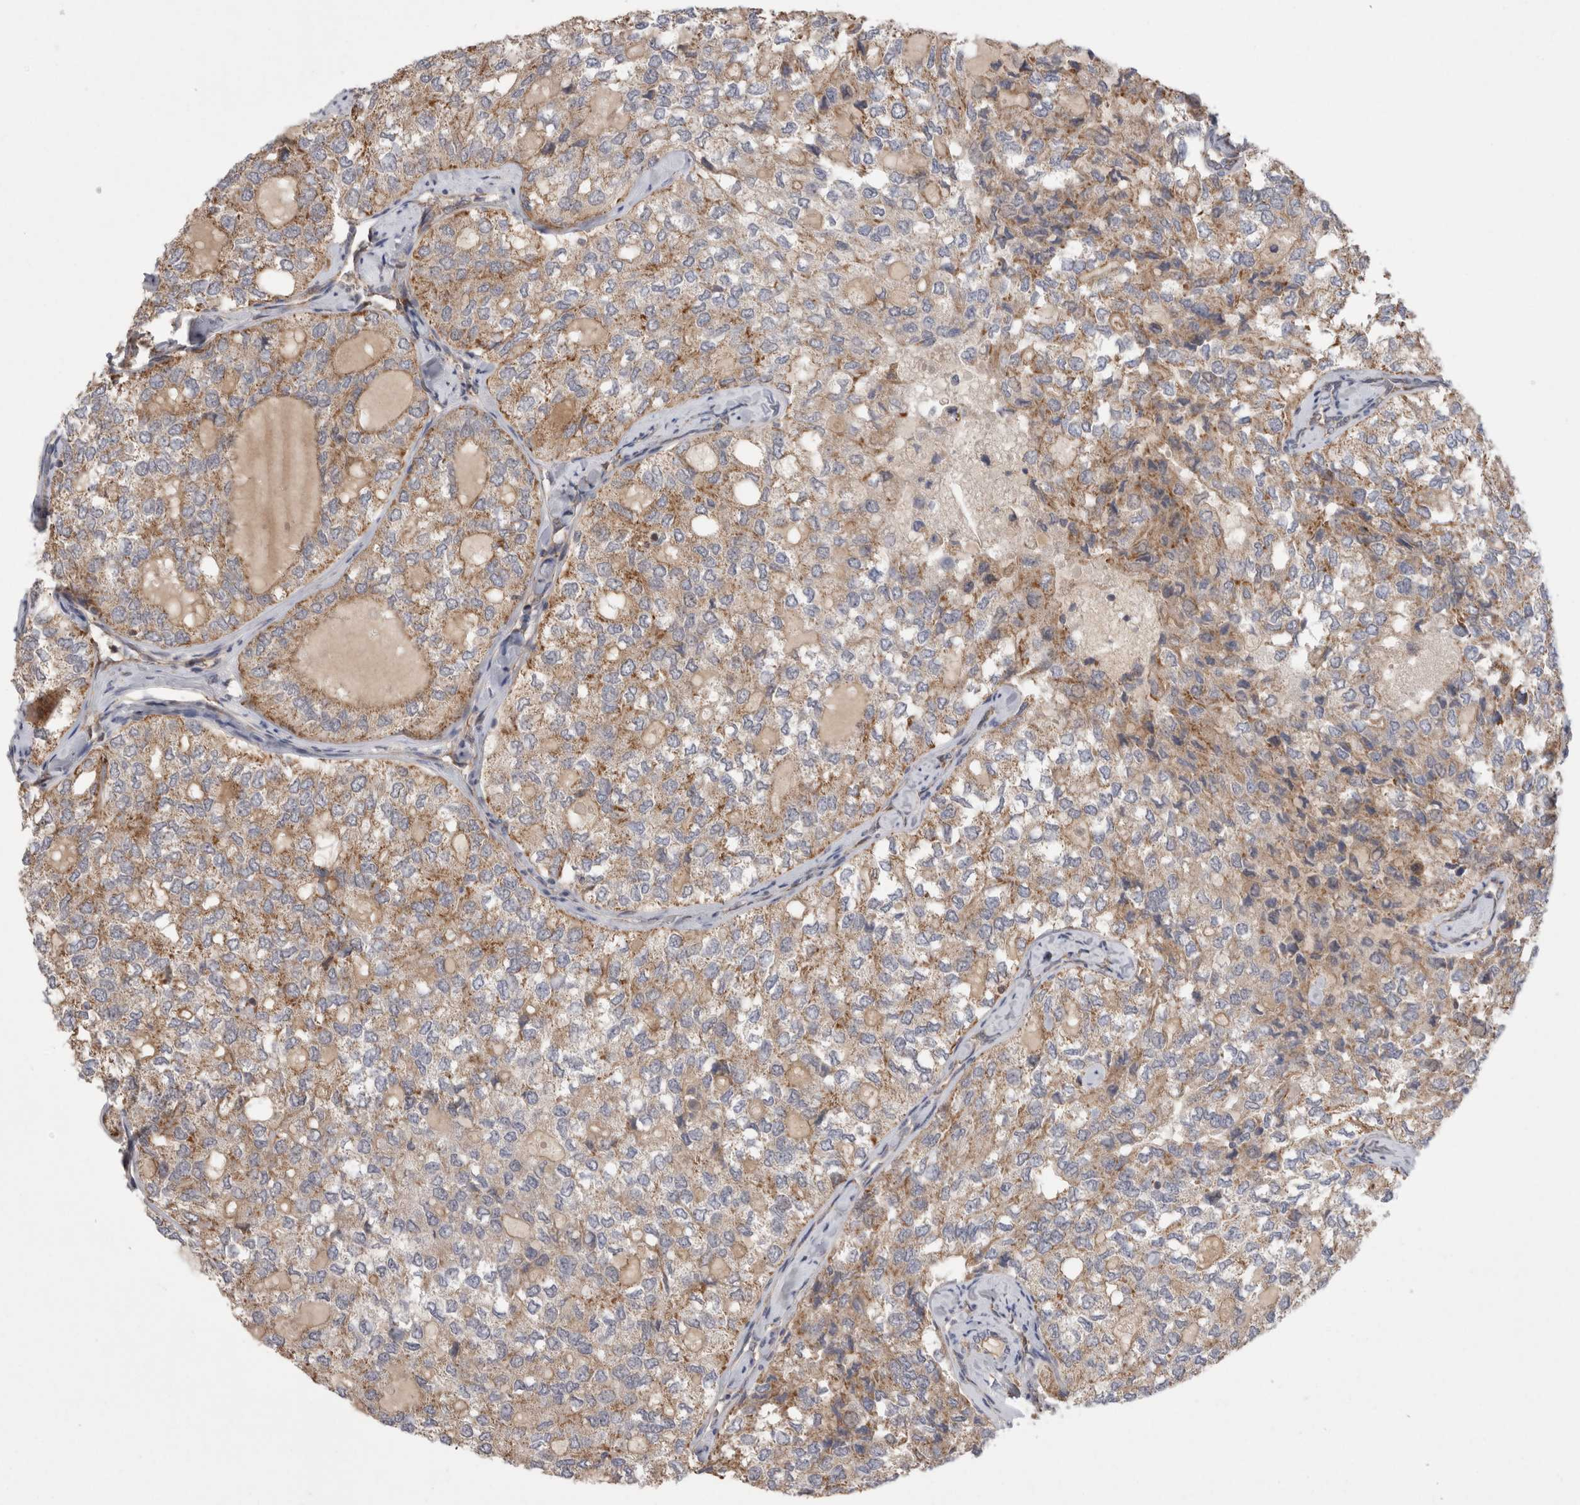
{"staining": {"intensity": "moderate", "quantity": ">75%", "location": "cytoplasmic/membranous"}, "tissue": "thyroid cancer", "cell_type": "Tumor cells", "image_type": "cancer", "snomed": [{"axis": "morphology", "description": "Follicular adenoma carcinoma, NOS"}, {"axis": "topography", "description": "Thyroid gland"}], "caption": "Thyroid cancer (follicular adenoma carcinoma) stained with immunohistochemistry (IHC) demonstrates moderate cytoplasmic/membranous positivity in about >75% of tumor cells.", "gene": "DARS2", "patient": {"sex": "male", "age": 75}}